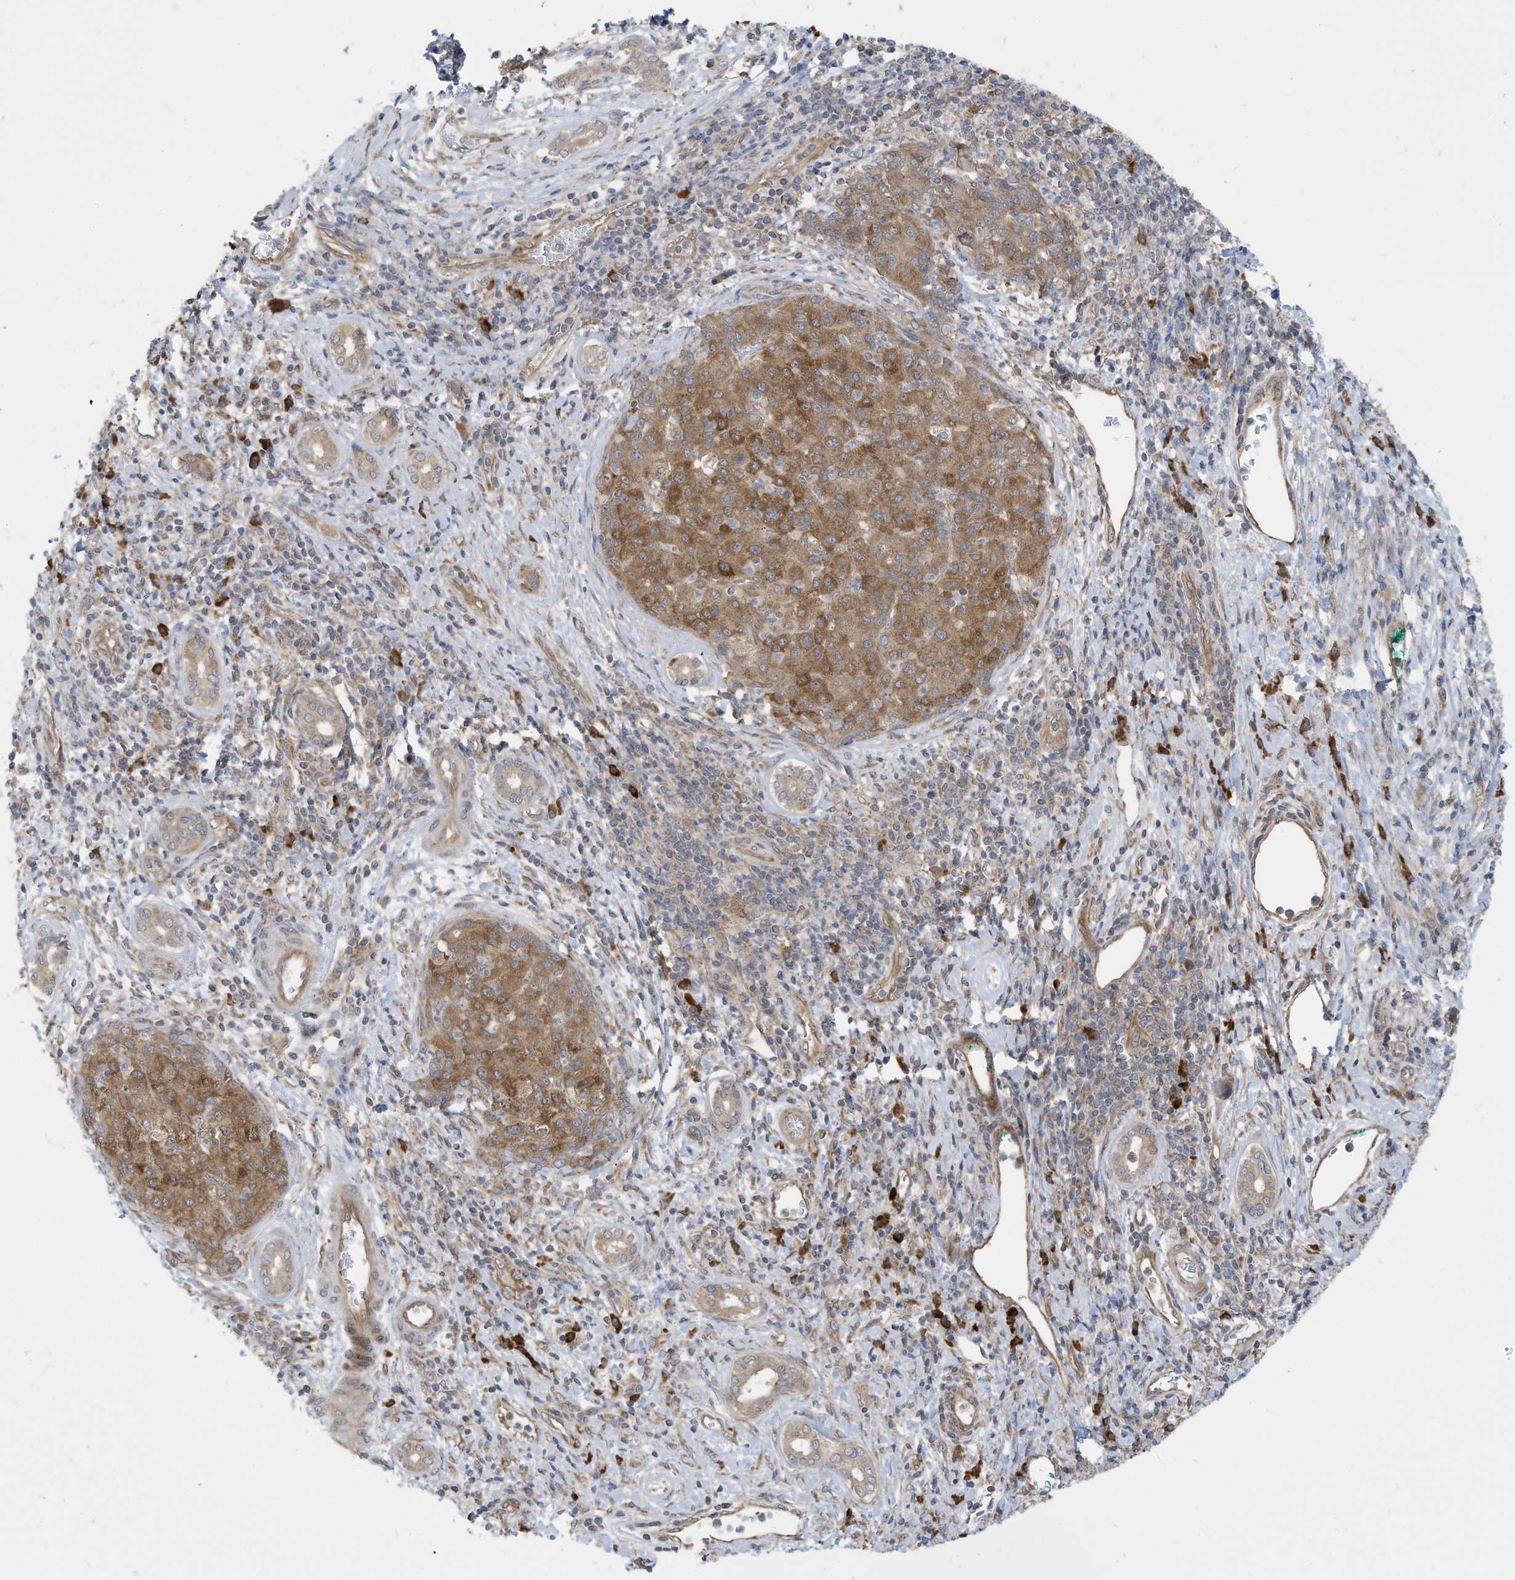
{"staining": {"intensity": "moderate", "quantity": ">75%", "location": "cytoplasmic/membranous"}, "tissue": "liver cancer", "cell_type": "Tumor cells", "image_type": "cancer", "snomed": [{"axis": "morphology", "description": "Carcinoma, Hepatocellular, NOS"}, {"axis": "topography", "description": "Liver"}], "caption": "Immunohistochemical staining of liver cancer (hepatocellular carcinoma) displays medium levels of moderate cytoplasmic/membranous expression in approximately >75% of tumor cells.", "gene": "USE1", "patient": {"sex": "male", "age": 65}}